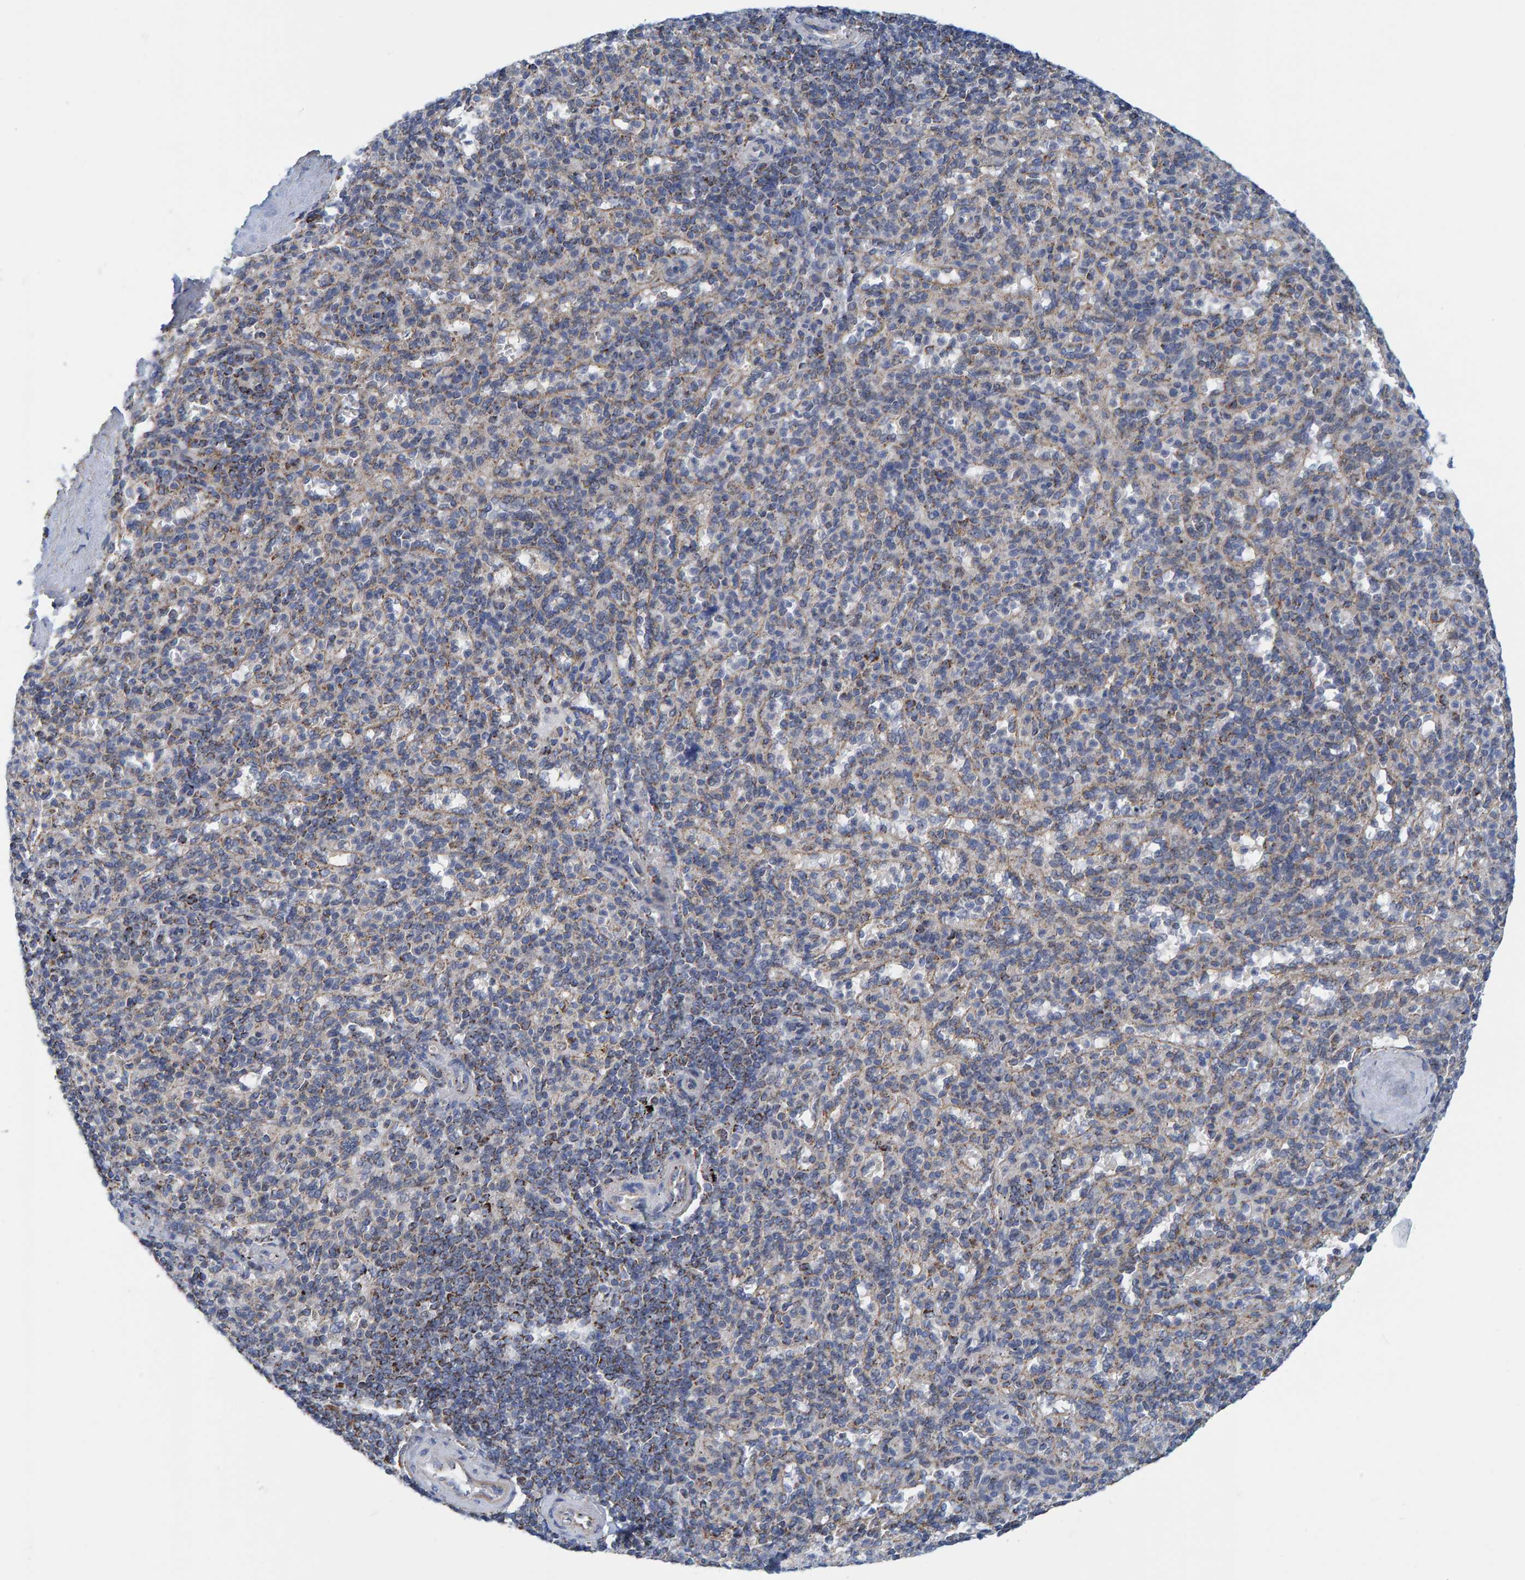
{"staining": {"intensity": "weak", "quantity": ">75%", "location": "cytoplasmic/membranous"}, "tissue": "spleen", "cell_type": "Cells in red pulp", "image_type": "normal", "snomed": [{"axis": "morphology", "description": "Normal tissue, NOS"}, {"axis": "topography", "description": "Spleen"}], "caption": "Weak cytoplasmic/membranous protein staining is seen in approximately >75% of cells in red pulp in spleen.", "gene": "MRPS7", "patient": {"sex": "male", "age": 36}}